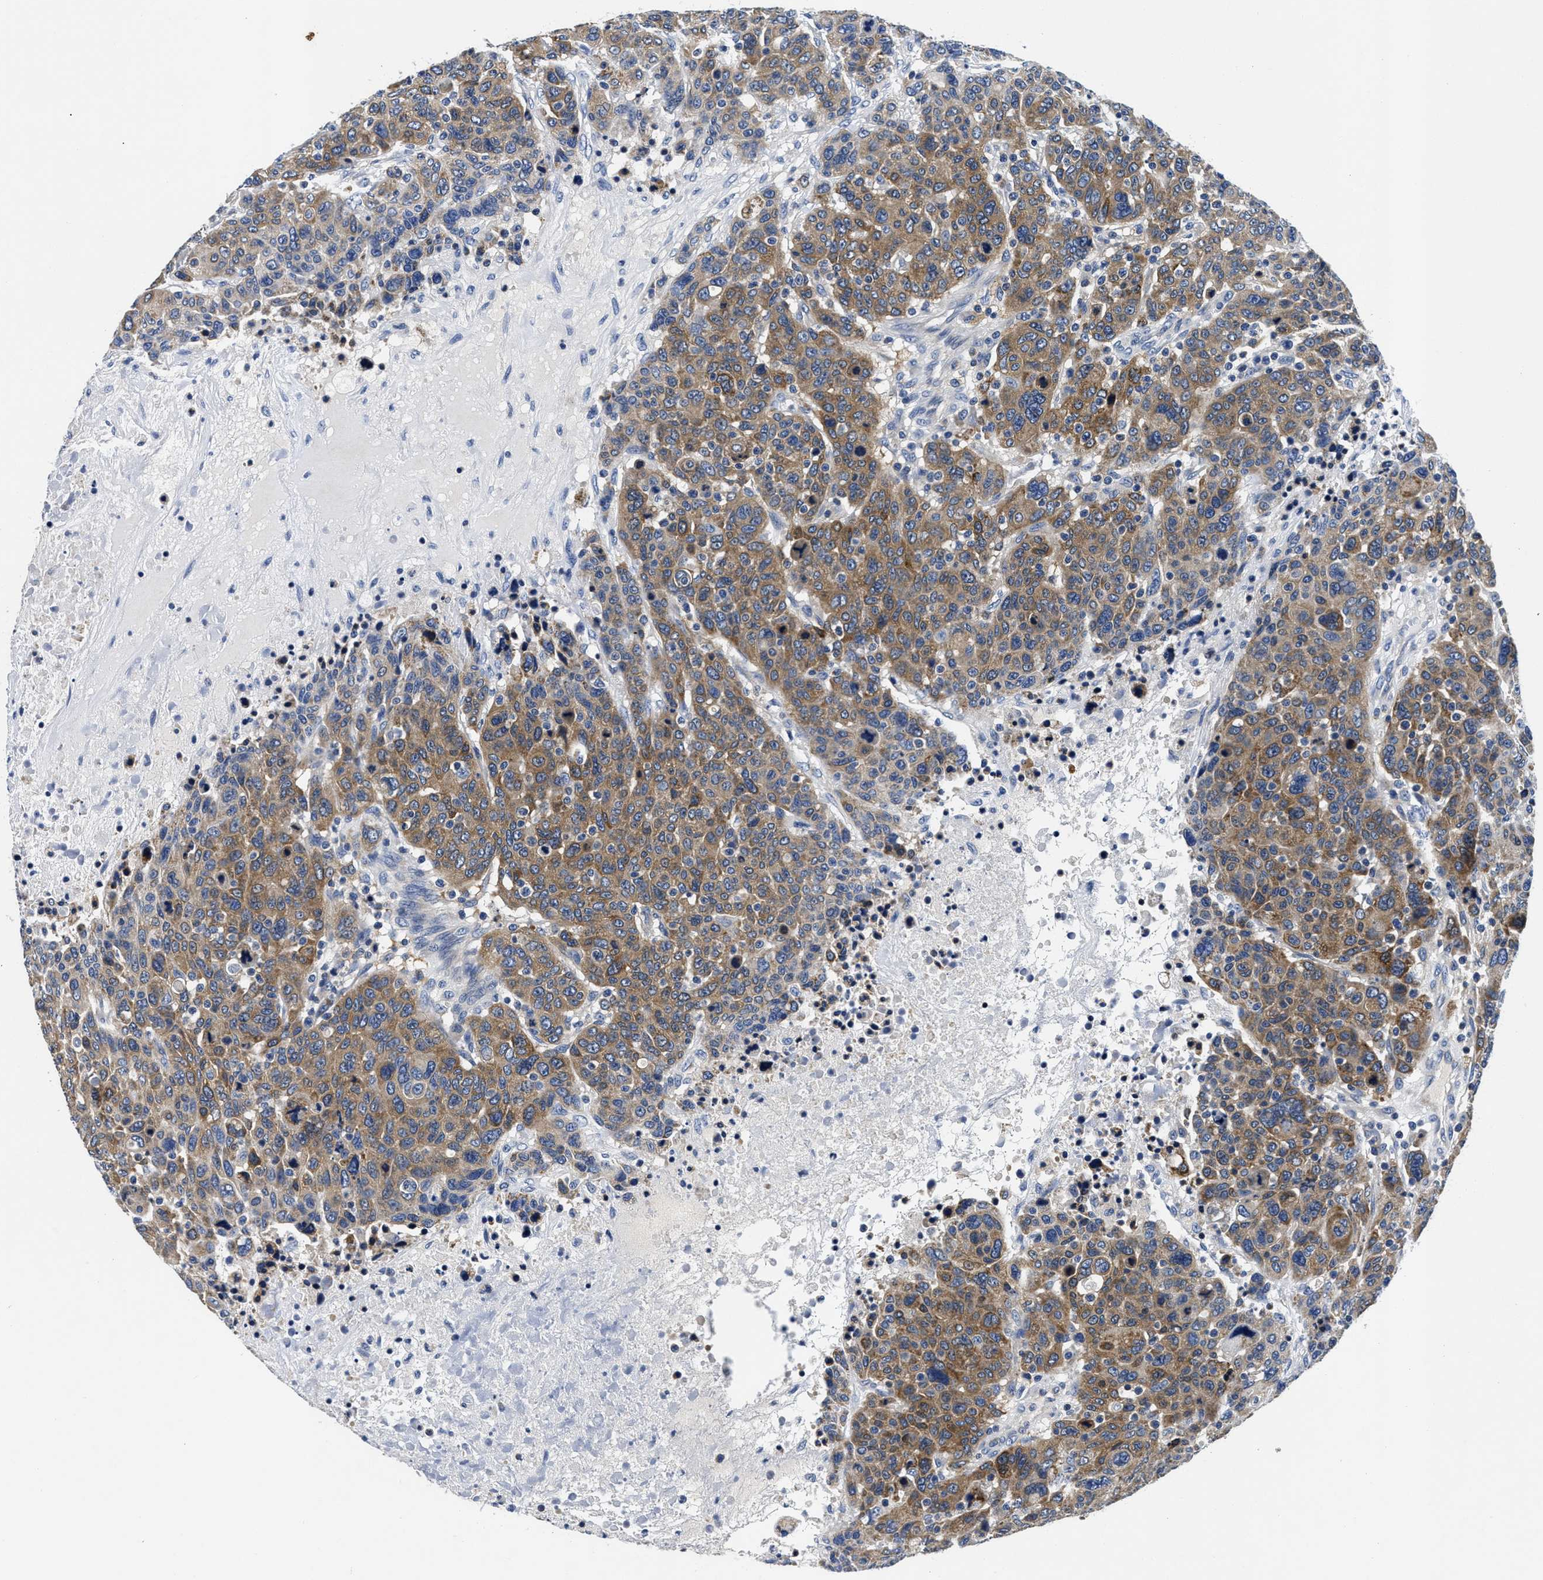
{"staining": {"intensity": "moderate", "quantity": ">75%", "location": "cytoplasmic/membranous"}, "tissue": "breast cancer", "cell_type": "Tumor cells", "image_type": "cancer", "snomed": [{"axis": "morphology", "description": "Duct carcinoma"}, {"axis": "topography", "description": "Breast"}], "caption": "Immunohistochemical staining of breast infiltrating ductal carcinoma exhibits medium levels of moderate cytoplasmic/membranous expression in about >75% of tumor cells.", "gene": "MEA1", "patient": {"sex": "female", "age": 37}}